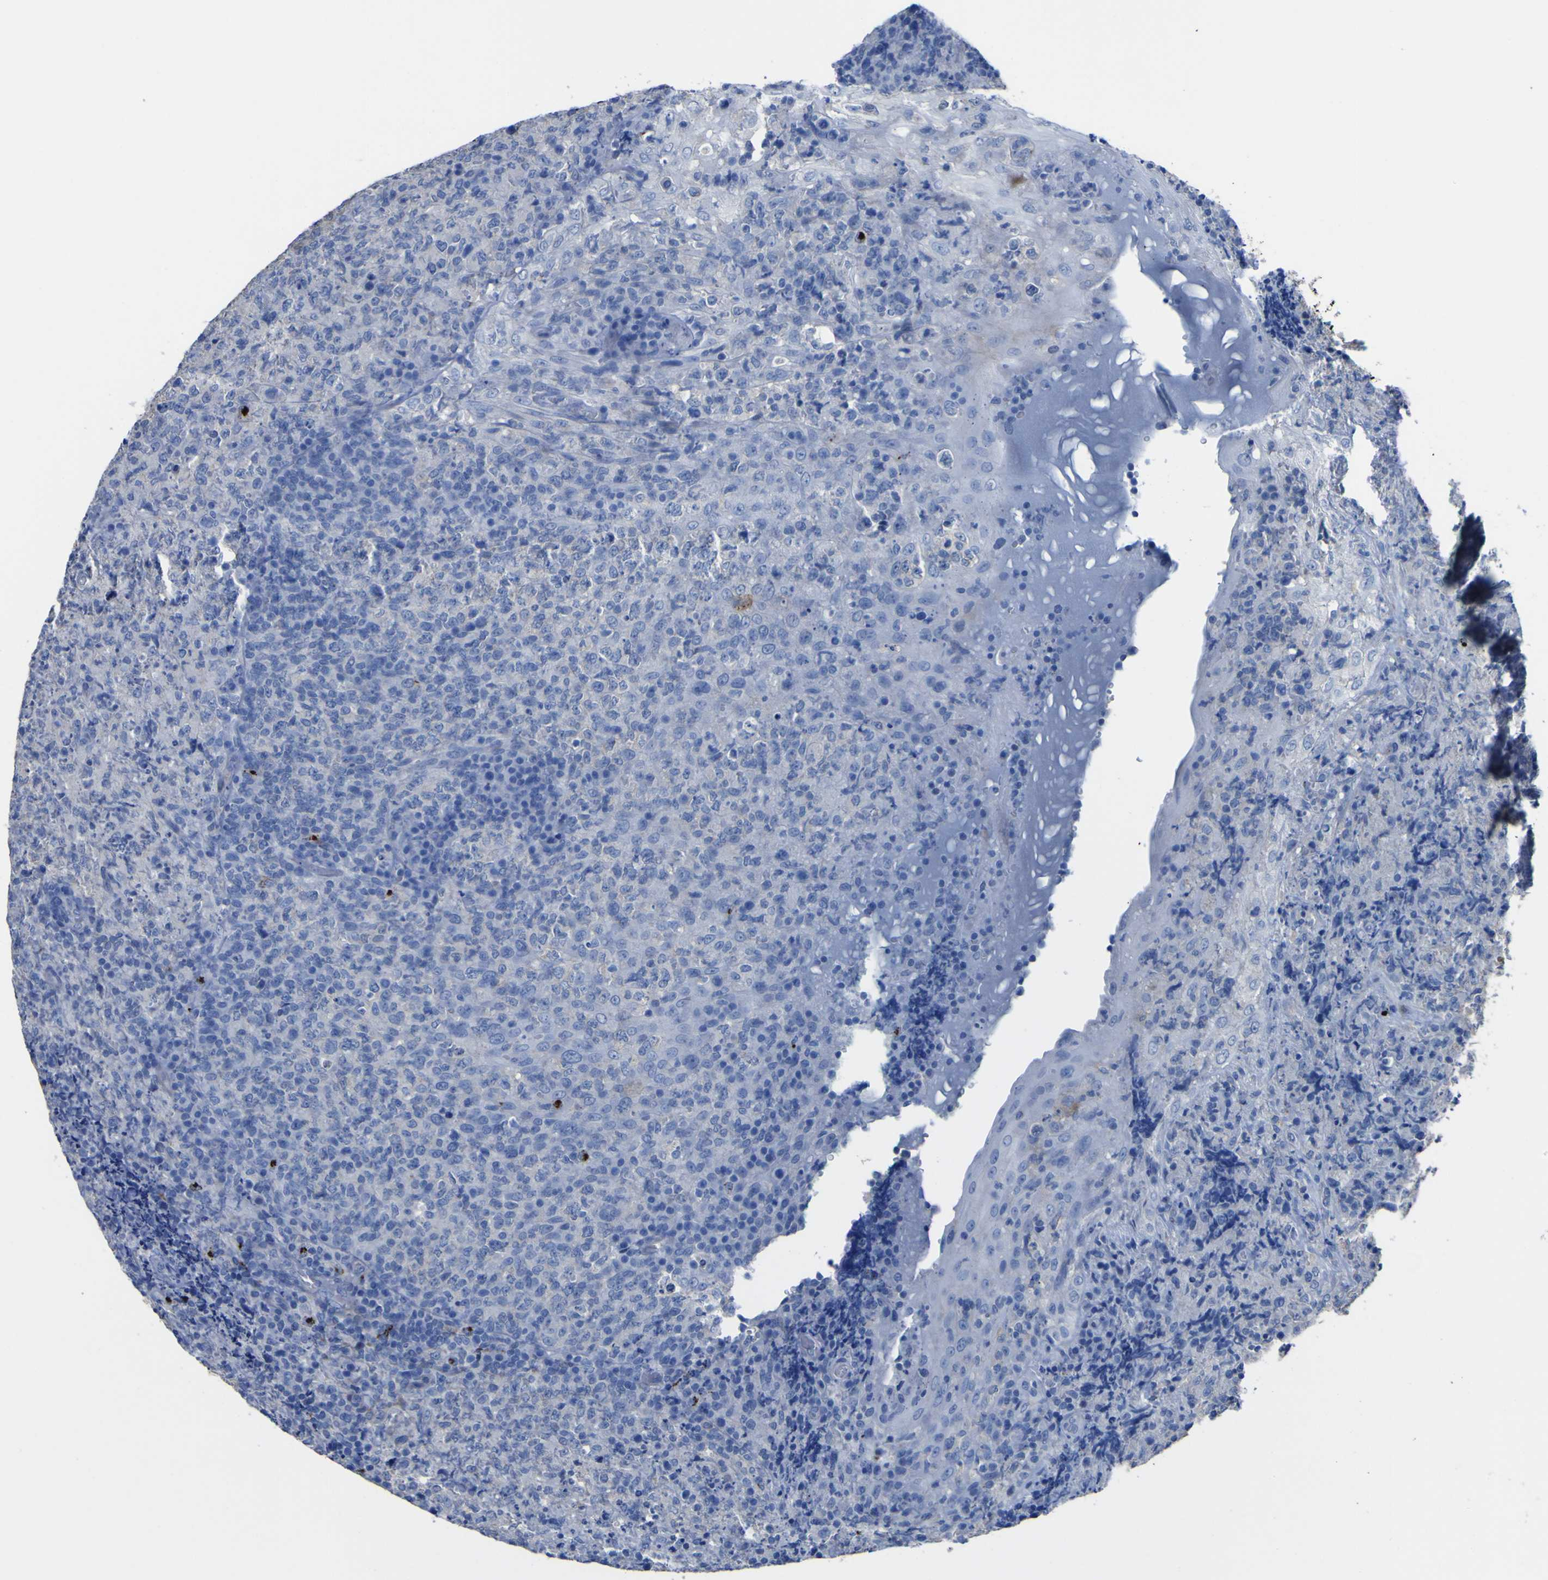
{"staining": {"intensity": "negative", "quantity": "none", "location": "none"}, "tissue": "lymphoma", "cell_type": "Tumor cells", "image_type": "cancer", "snomed": [{"axis": "morphology", "description": "Malignant lymphoma, non-Hodgkin's type, High grade"}, {"axis": "topography", "description": "Tonsil"}], "caption": "A micrograph of human lymphoma is negative for staining in tumor cells.", "gene": "AGO4", "patient": {"sex": "female", "age": 36}}